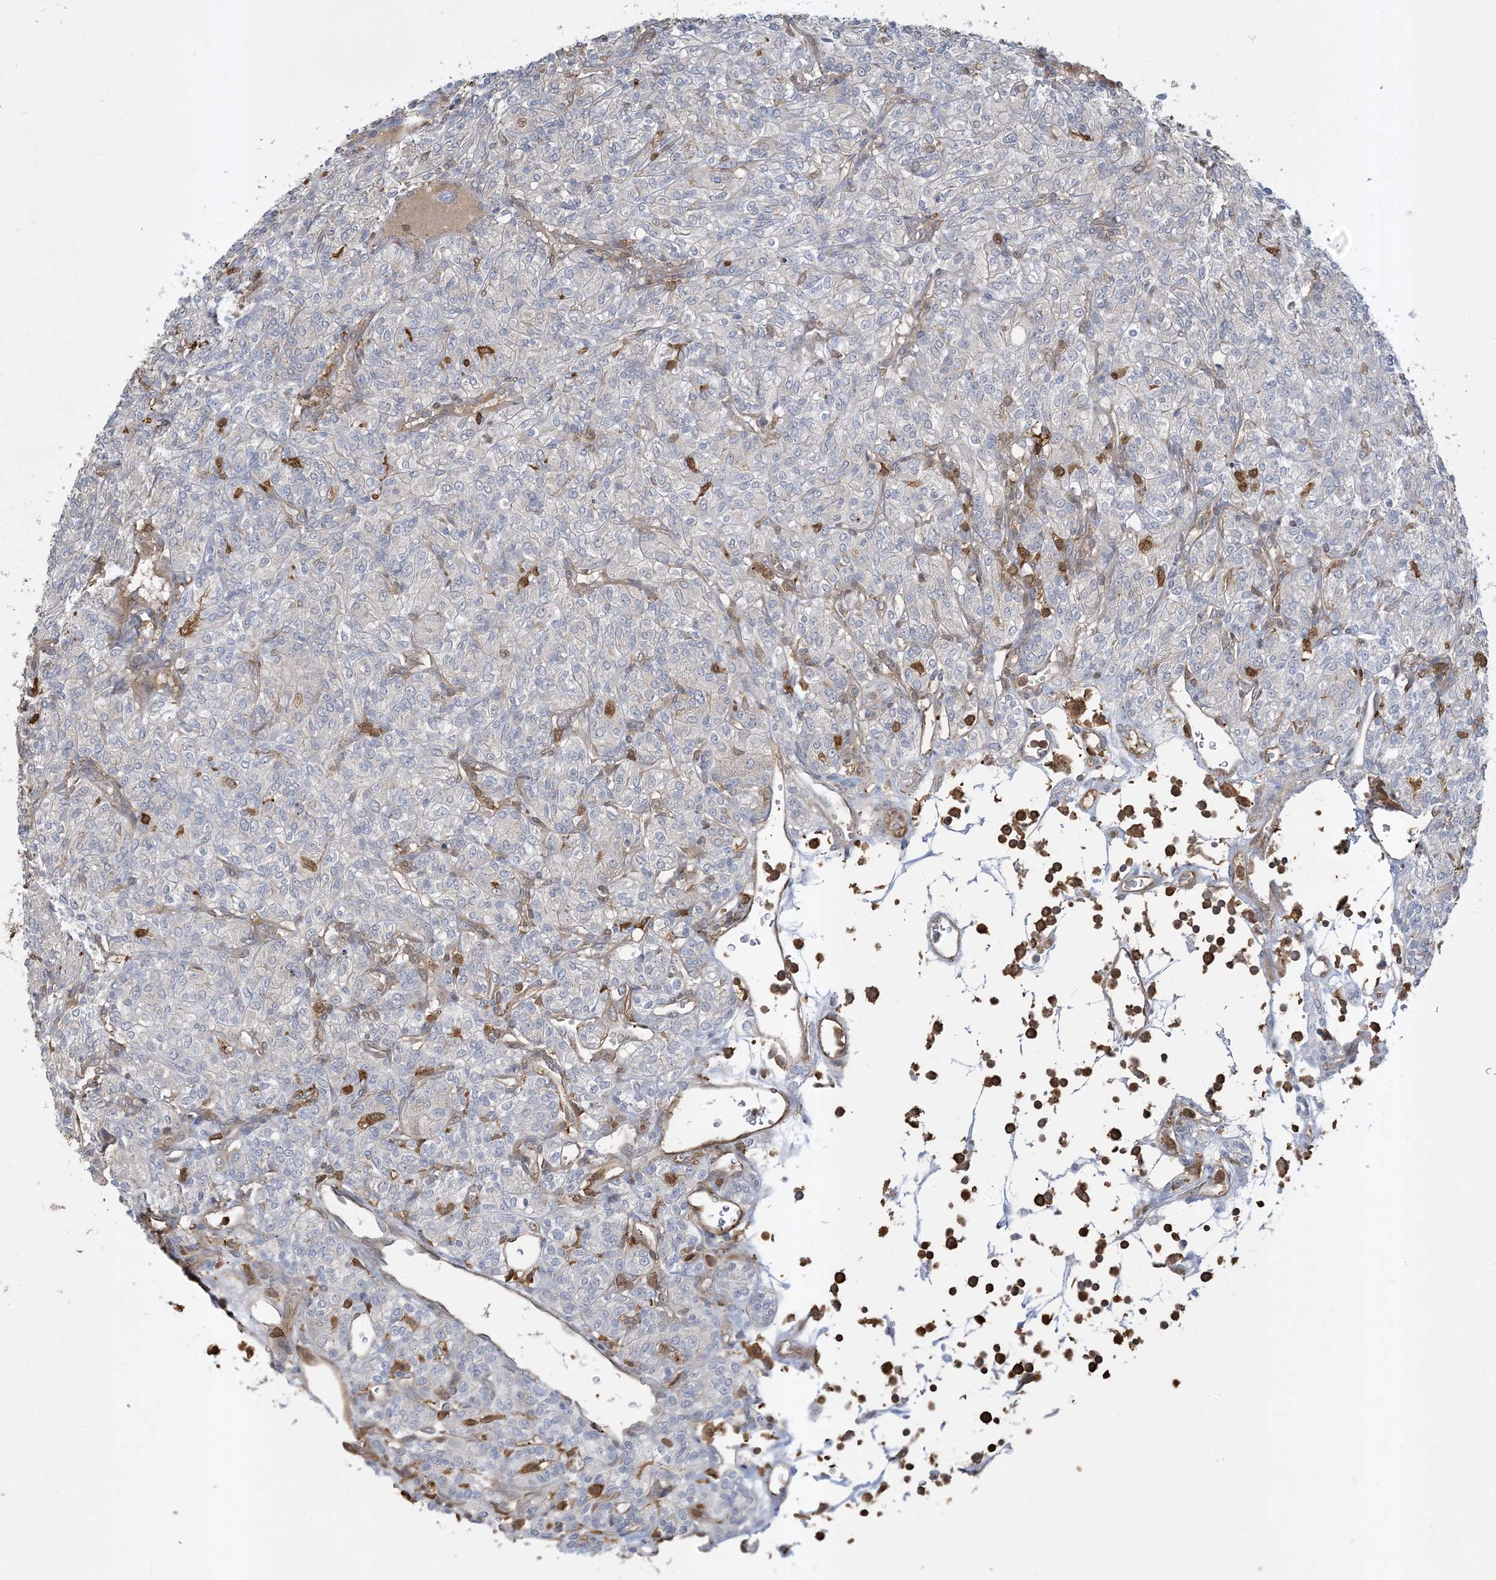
{"staining": {"intensity": "negative", "quantity": "none", "location": "none"}, "tissue": "renal cancer", "cell_type": "Tumor cells", "image_type": "cancer", "snomed": [{"axis": "morphology", "description": "Adenocarcinoma, NOS"}, {"axis": "topography", "description": "Kidney"}], "caption": "Adenocarcinoma (renal) was stained to show a protein in brown. There is no significant expression in tumor cells. (Brightfield microscopy of DAB (3,3'-diaminobenzidine) IHC at high magnification).", "gene": "TMSB4X", "patient": {"sex": "male", "age": 77}}